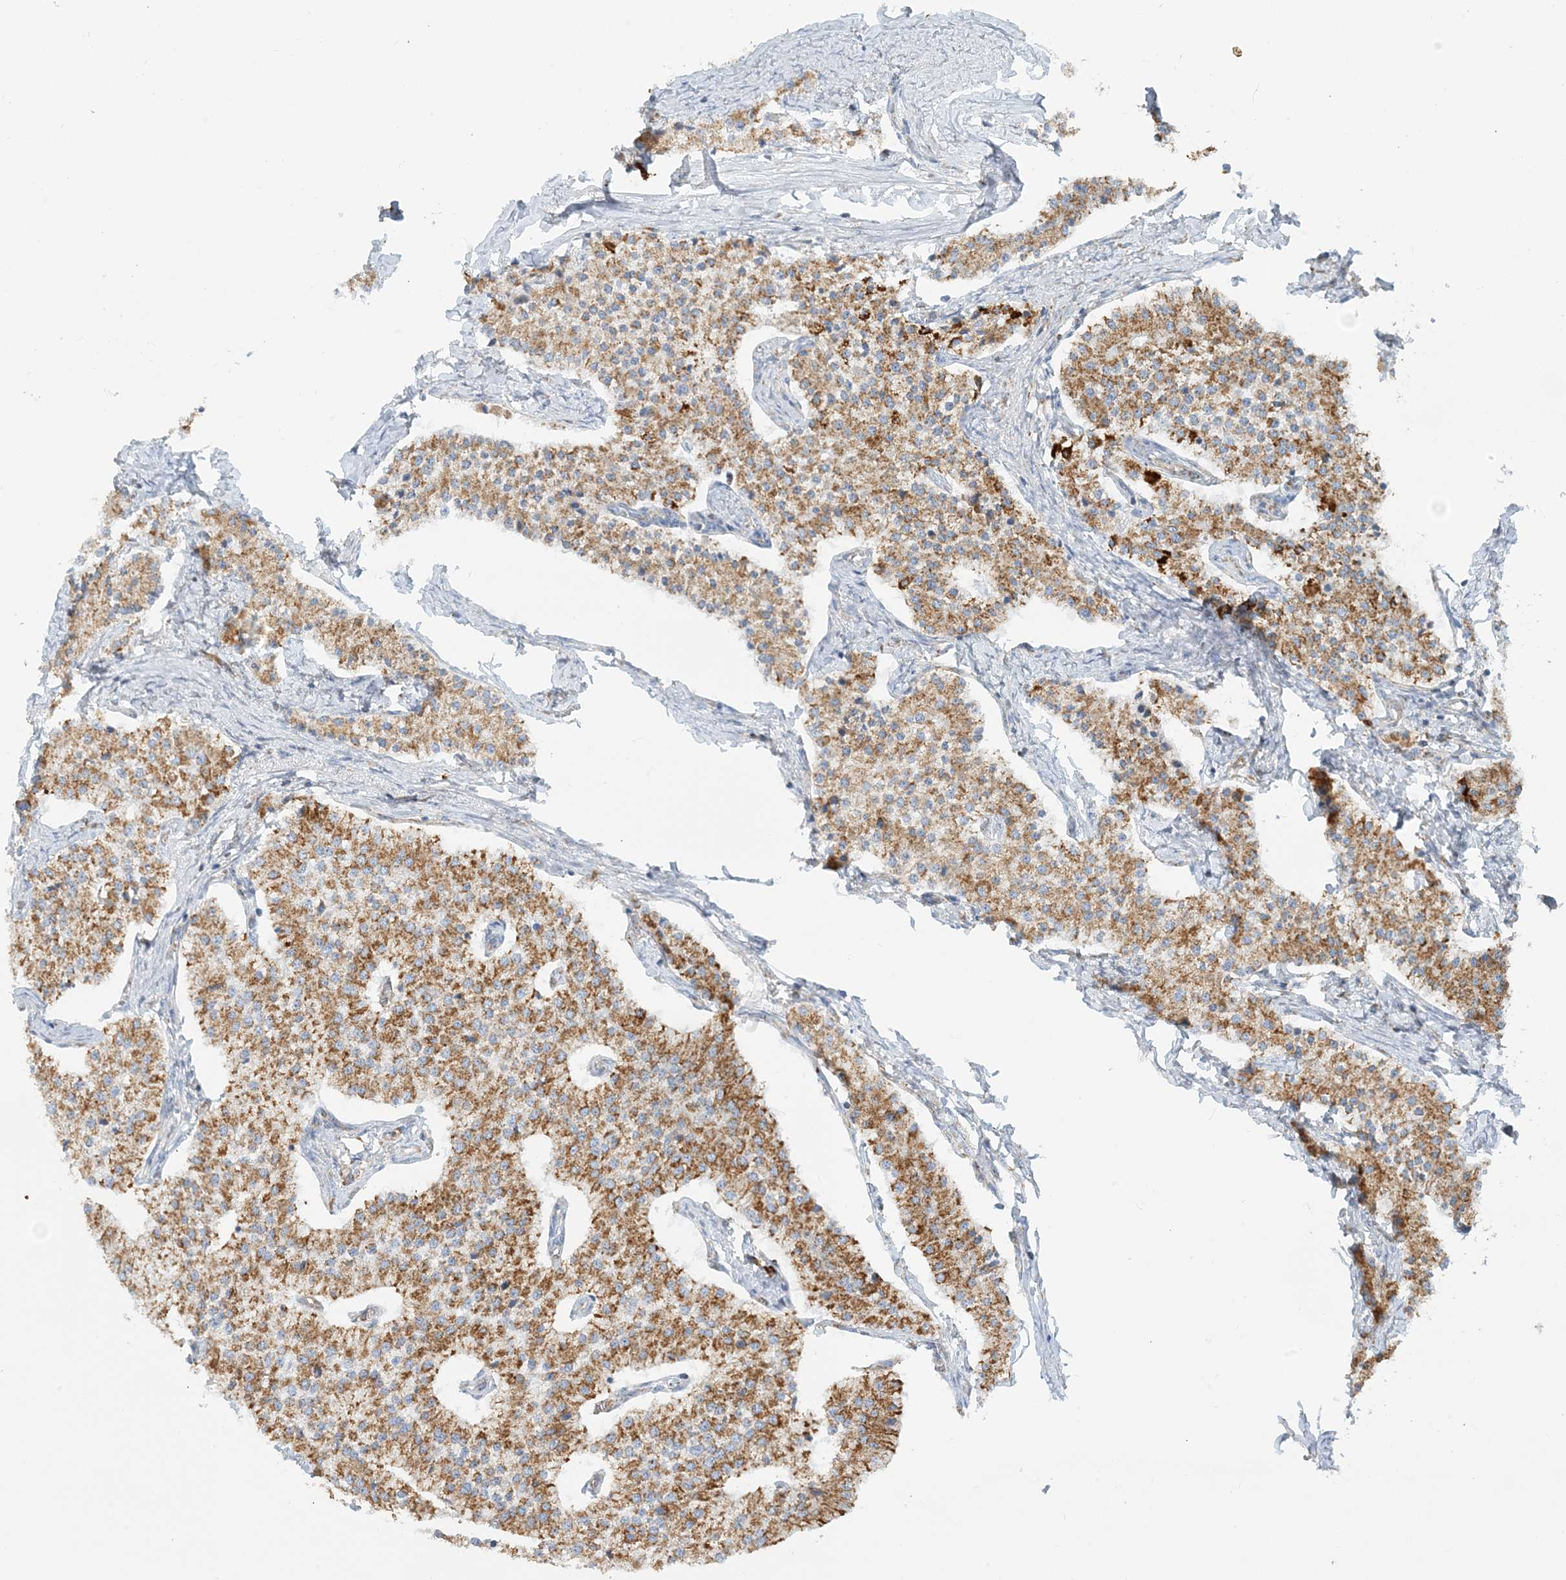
{"staining": {"intensity": "moderate", "quantity": ">75%", "location": "cytoplasmic/membranous"}, "tissue": "carcinoid", "cell_type": "Tumor cells", "image_type": "cancer", "snomed": [{"axis": "morphology", "description": "Carcinoid, malignant, NOS"}, {"axis": "topography", "description": "Colon"}], "caption": "A brown stain shows moderate cytoplasmic/membranous positivity of a protein in human carcinoid tumor cells.", "gene": "COA3", "patient": {"sex": "female", "age": 52}}